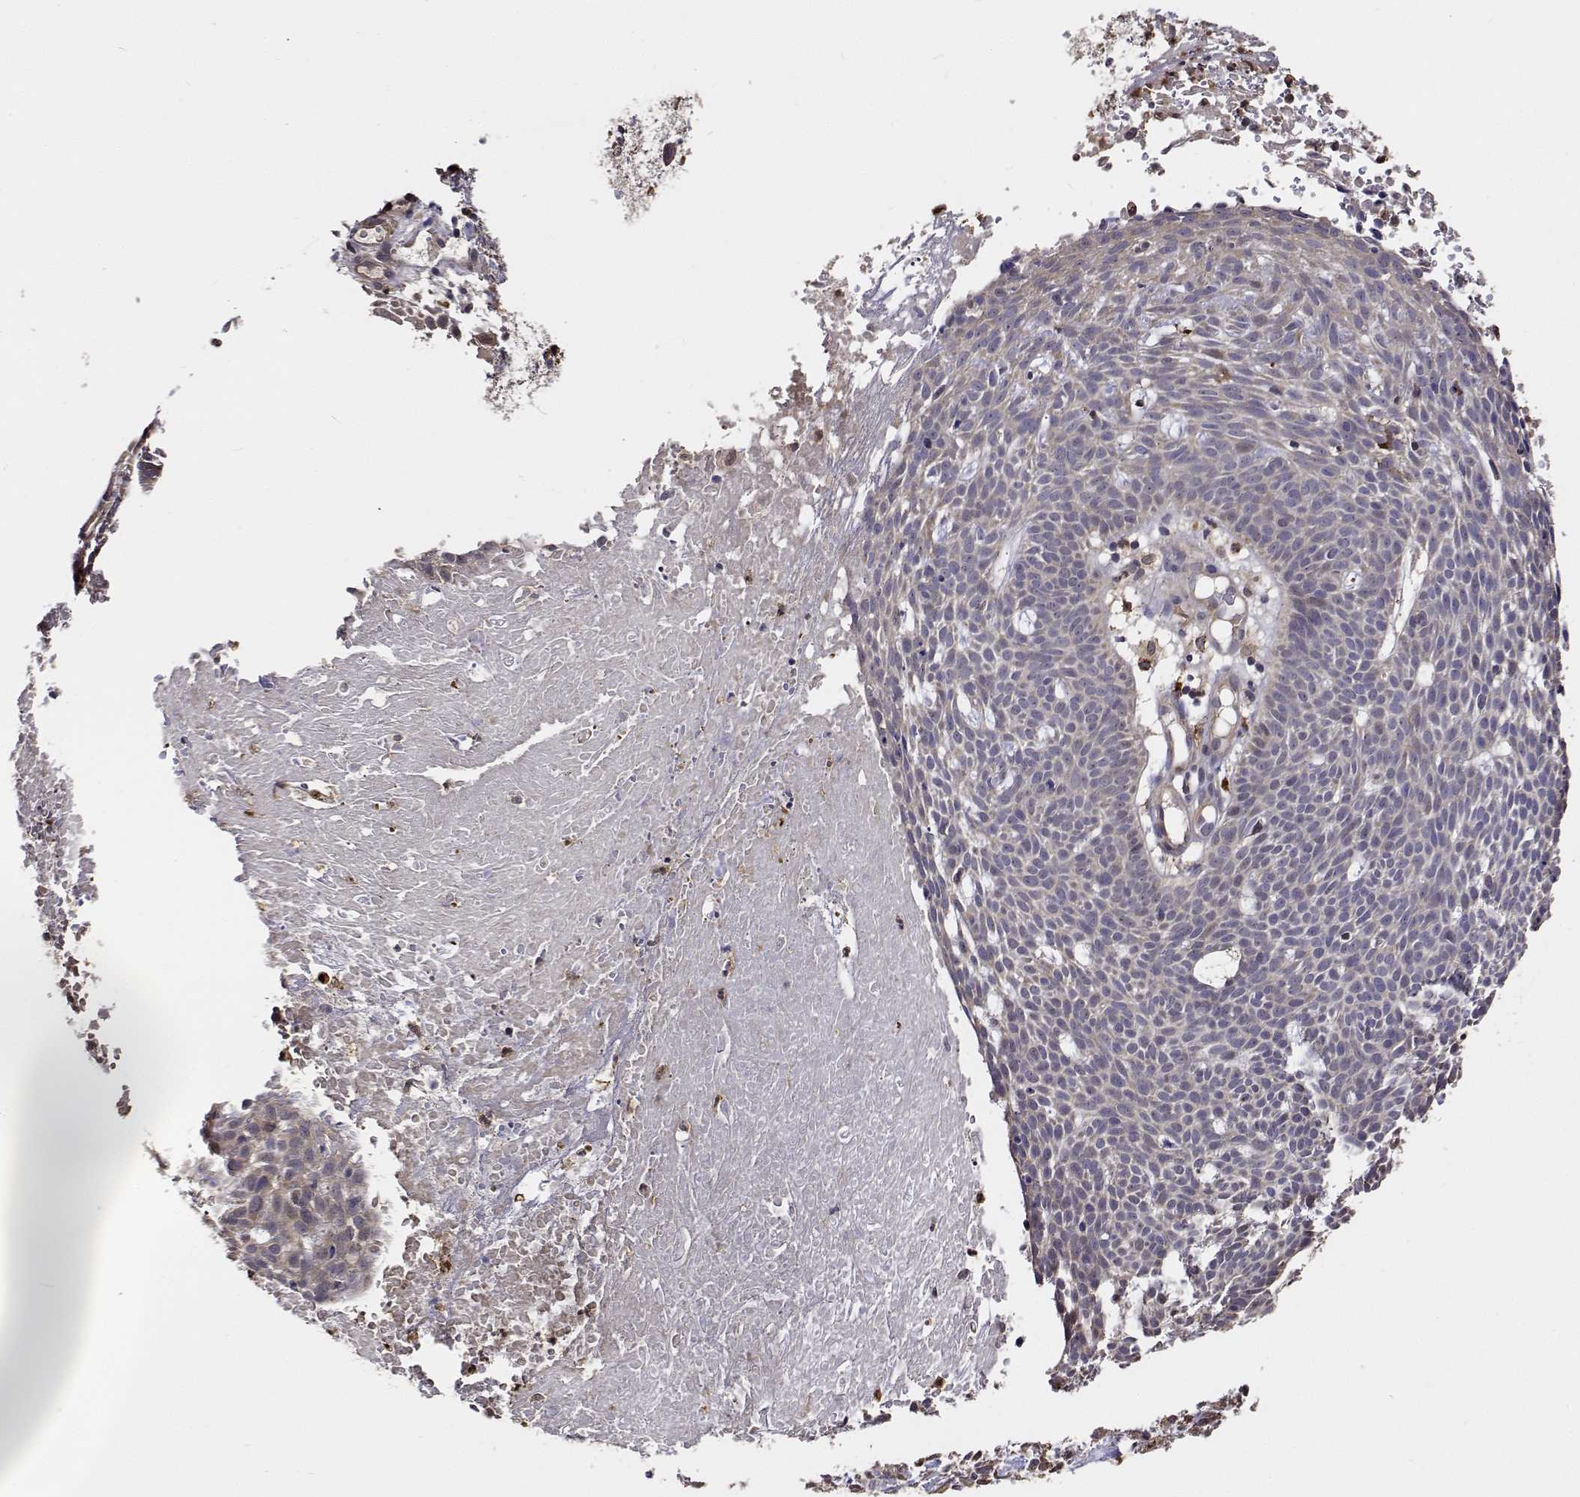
{"staining": {"intensity": "negative", "quantity": "none", "location": "none"}, "tissue": "skin cancer", "cell_type": "Tumor cells", "image_type": "cancer", "snomed": [{"axis": "morphology", "description": "Basal cell carcinoma"}, {"axis": "topography", "description": "Skin"}], "caption": "The image exhibits no significant staining in tumor cells of skin basal cell carcinoma.", "gene": "PCID2", "patient": {"sex": "male", "age": 59}}